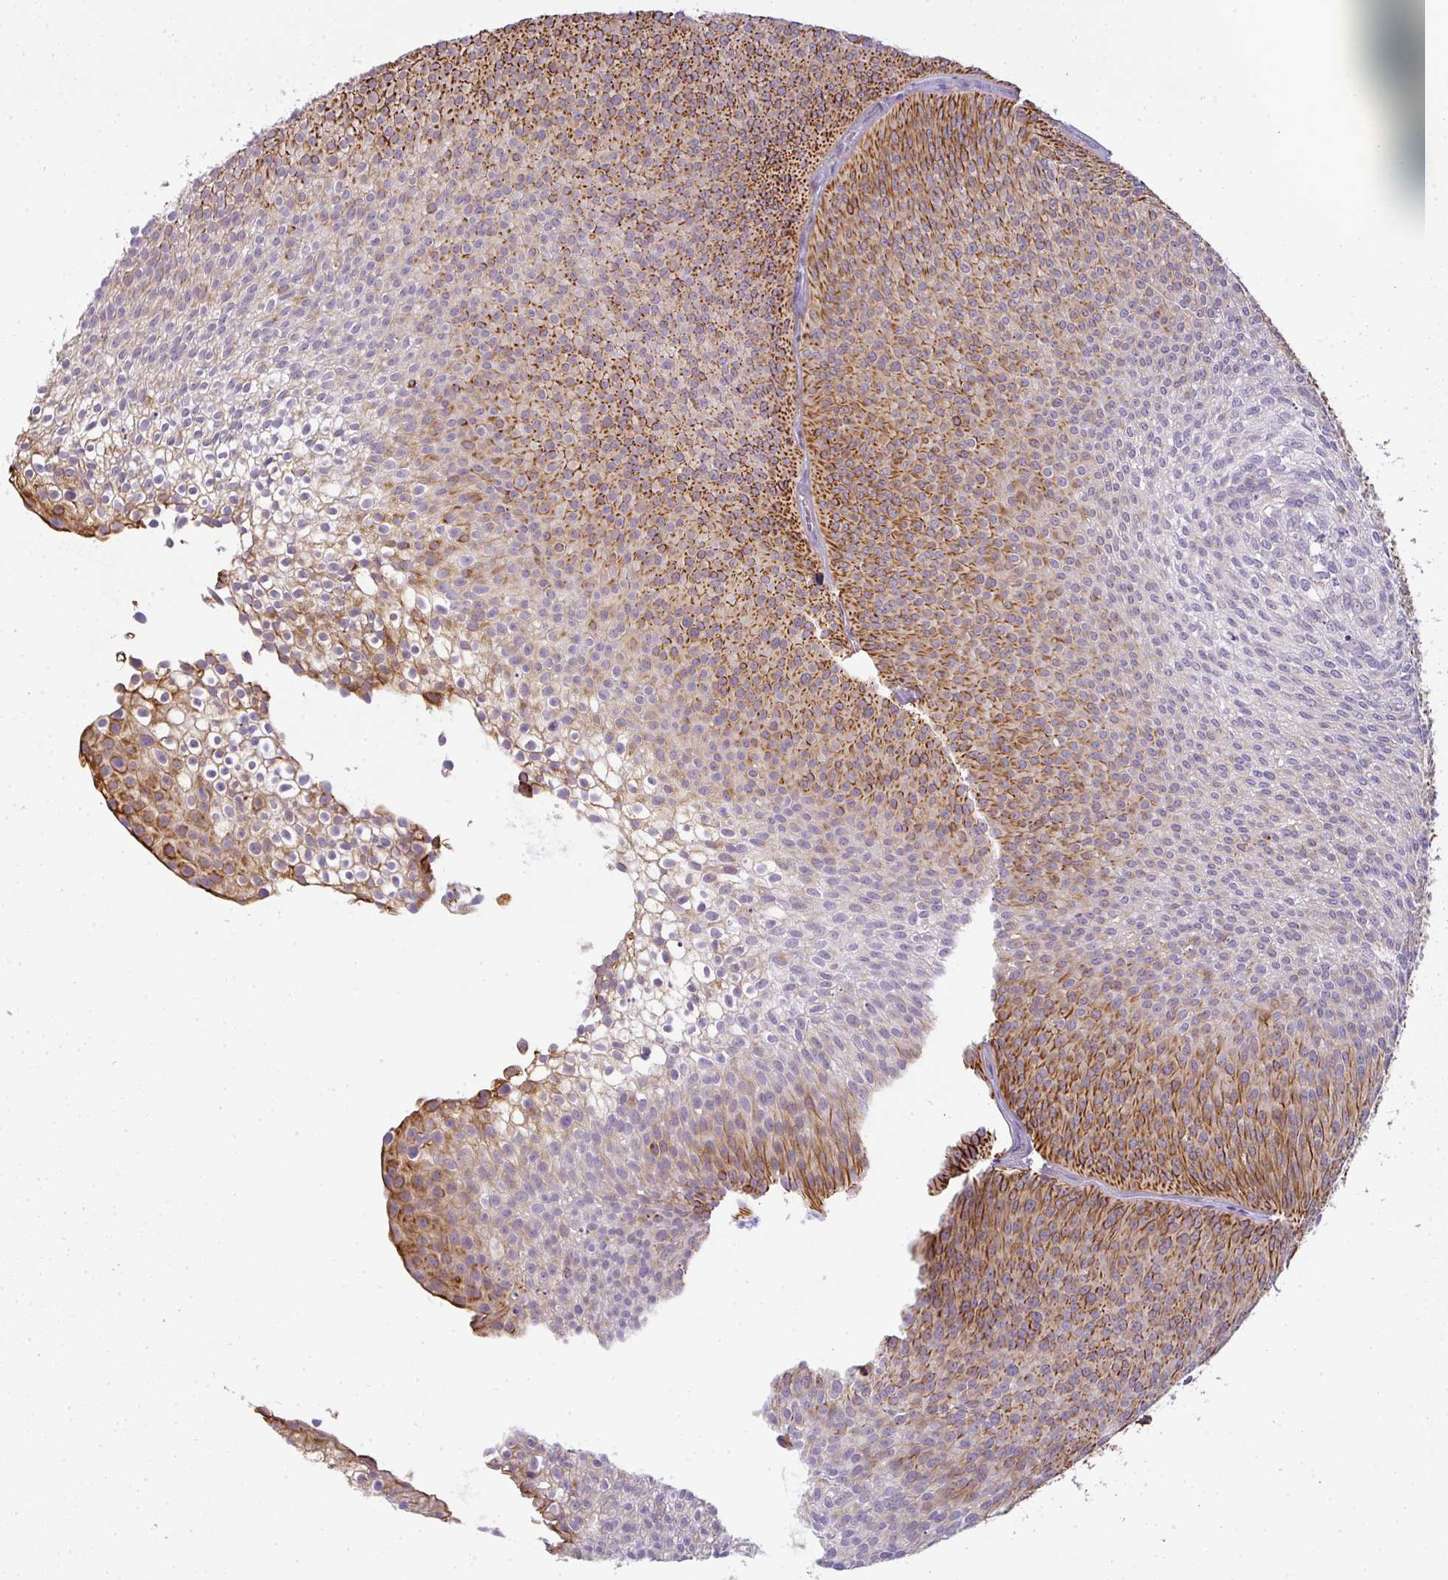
{"staining": {"intensity": "strong", "quantity": "25%-75%", "location": "cytoplasmic/membranous"}, "tissue": "urothelial cancer", "cell_type": "Tumor cells", "image_type": "cancer", "snomed": [{"axis": "morphology", "description": "Urothelial carcinoma, Low grade"}, {"axis": "topography", "description": "Urinary bladder"}], "caption": "The photomicrograph exhibits a brown stain indicating the presence of a protein in the cytoplasmic/membranous of tumor cells in urothelial cancer.", "gene": "SIRPB2", "patient": {"sex": "male", "age": 91}}